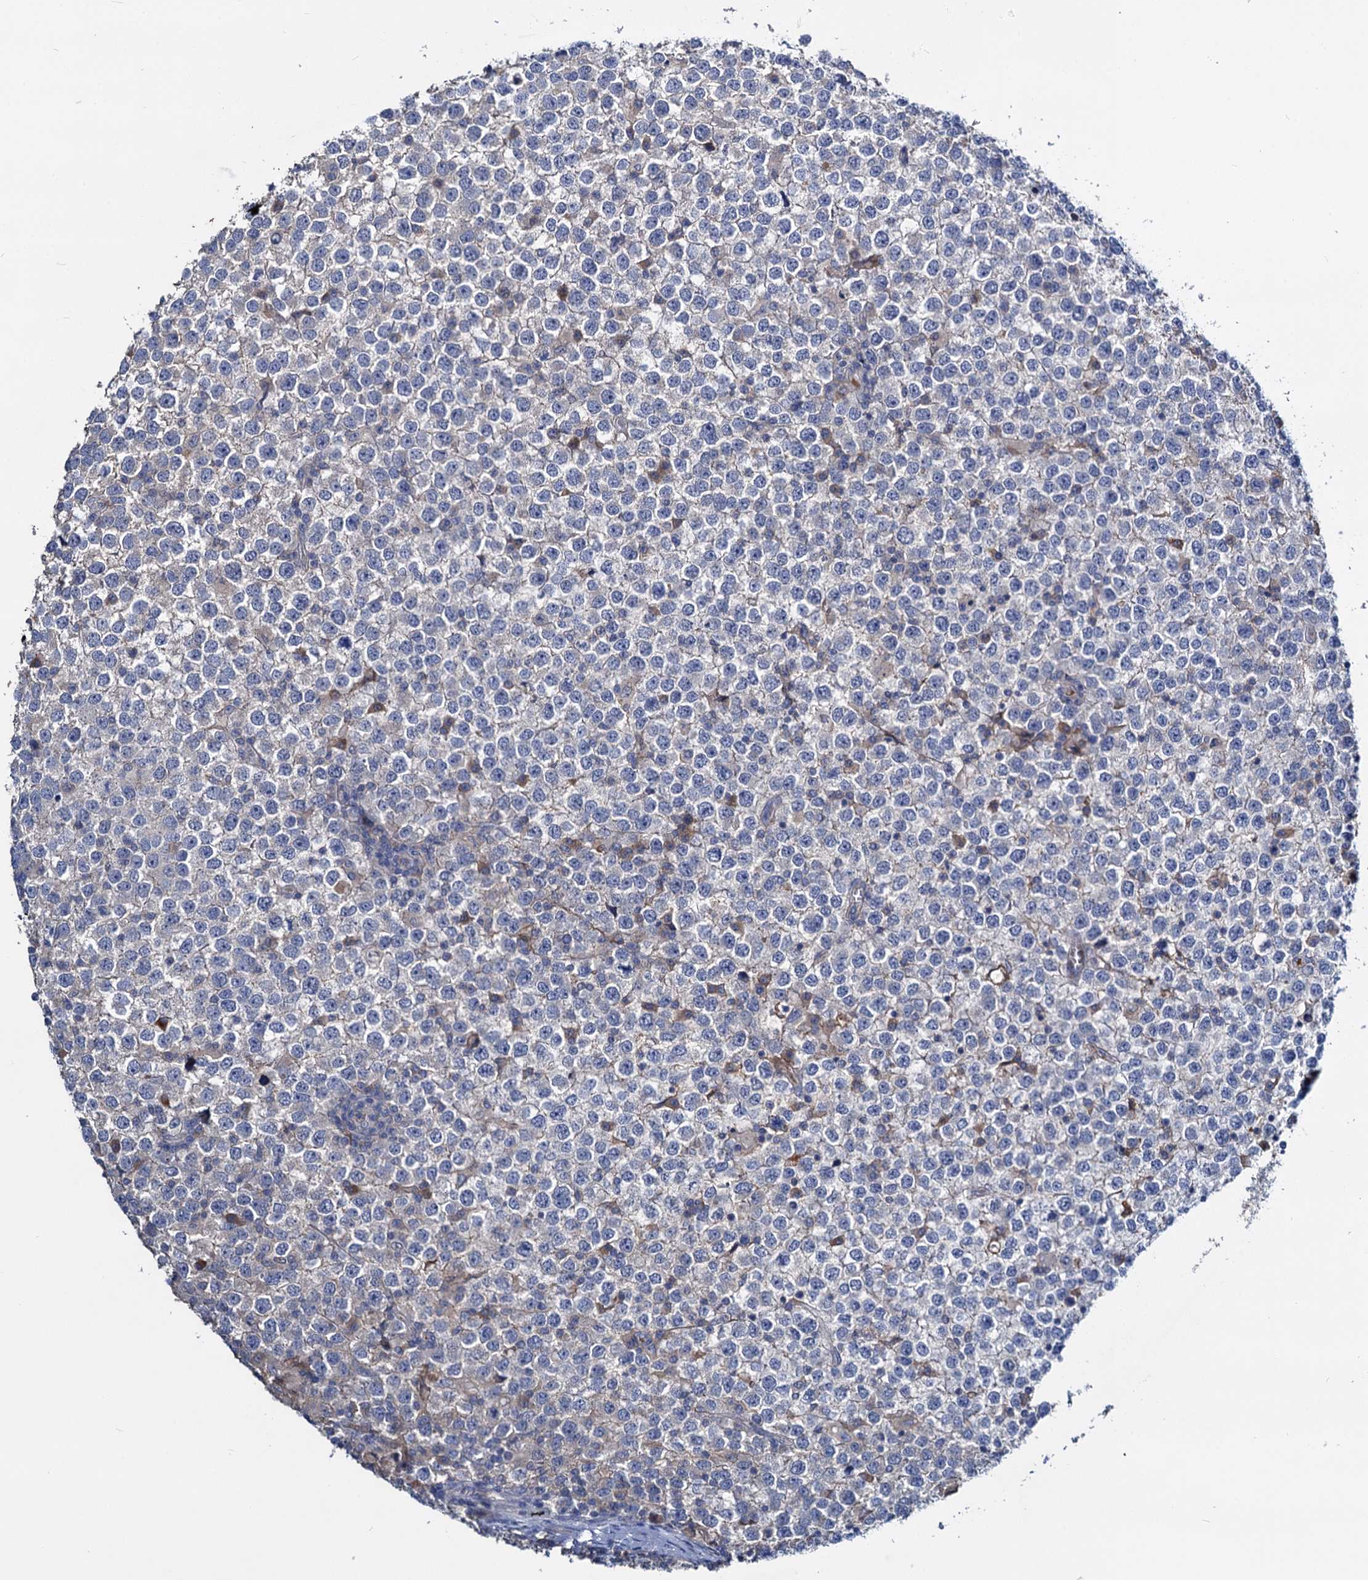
{"staining": {"intensity": "negative", "quantity": "none", "location": "none"}, "tissue": "testis cancer", "cell_type": "Tumor cells", "image_type": "cancer", "snomed": [{"axis": "morphology", "description": "Seminoma, NOS"}, {"axis": "topography", "description": "Testis"}], "caption": "IHC of human testis seminoma shows no staining in tumor cells.", "gene": "ACY3", "patient": {"sex": "male", "age": 65}}